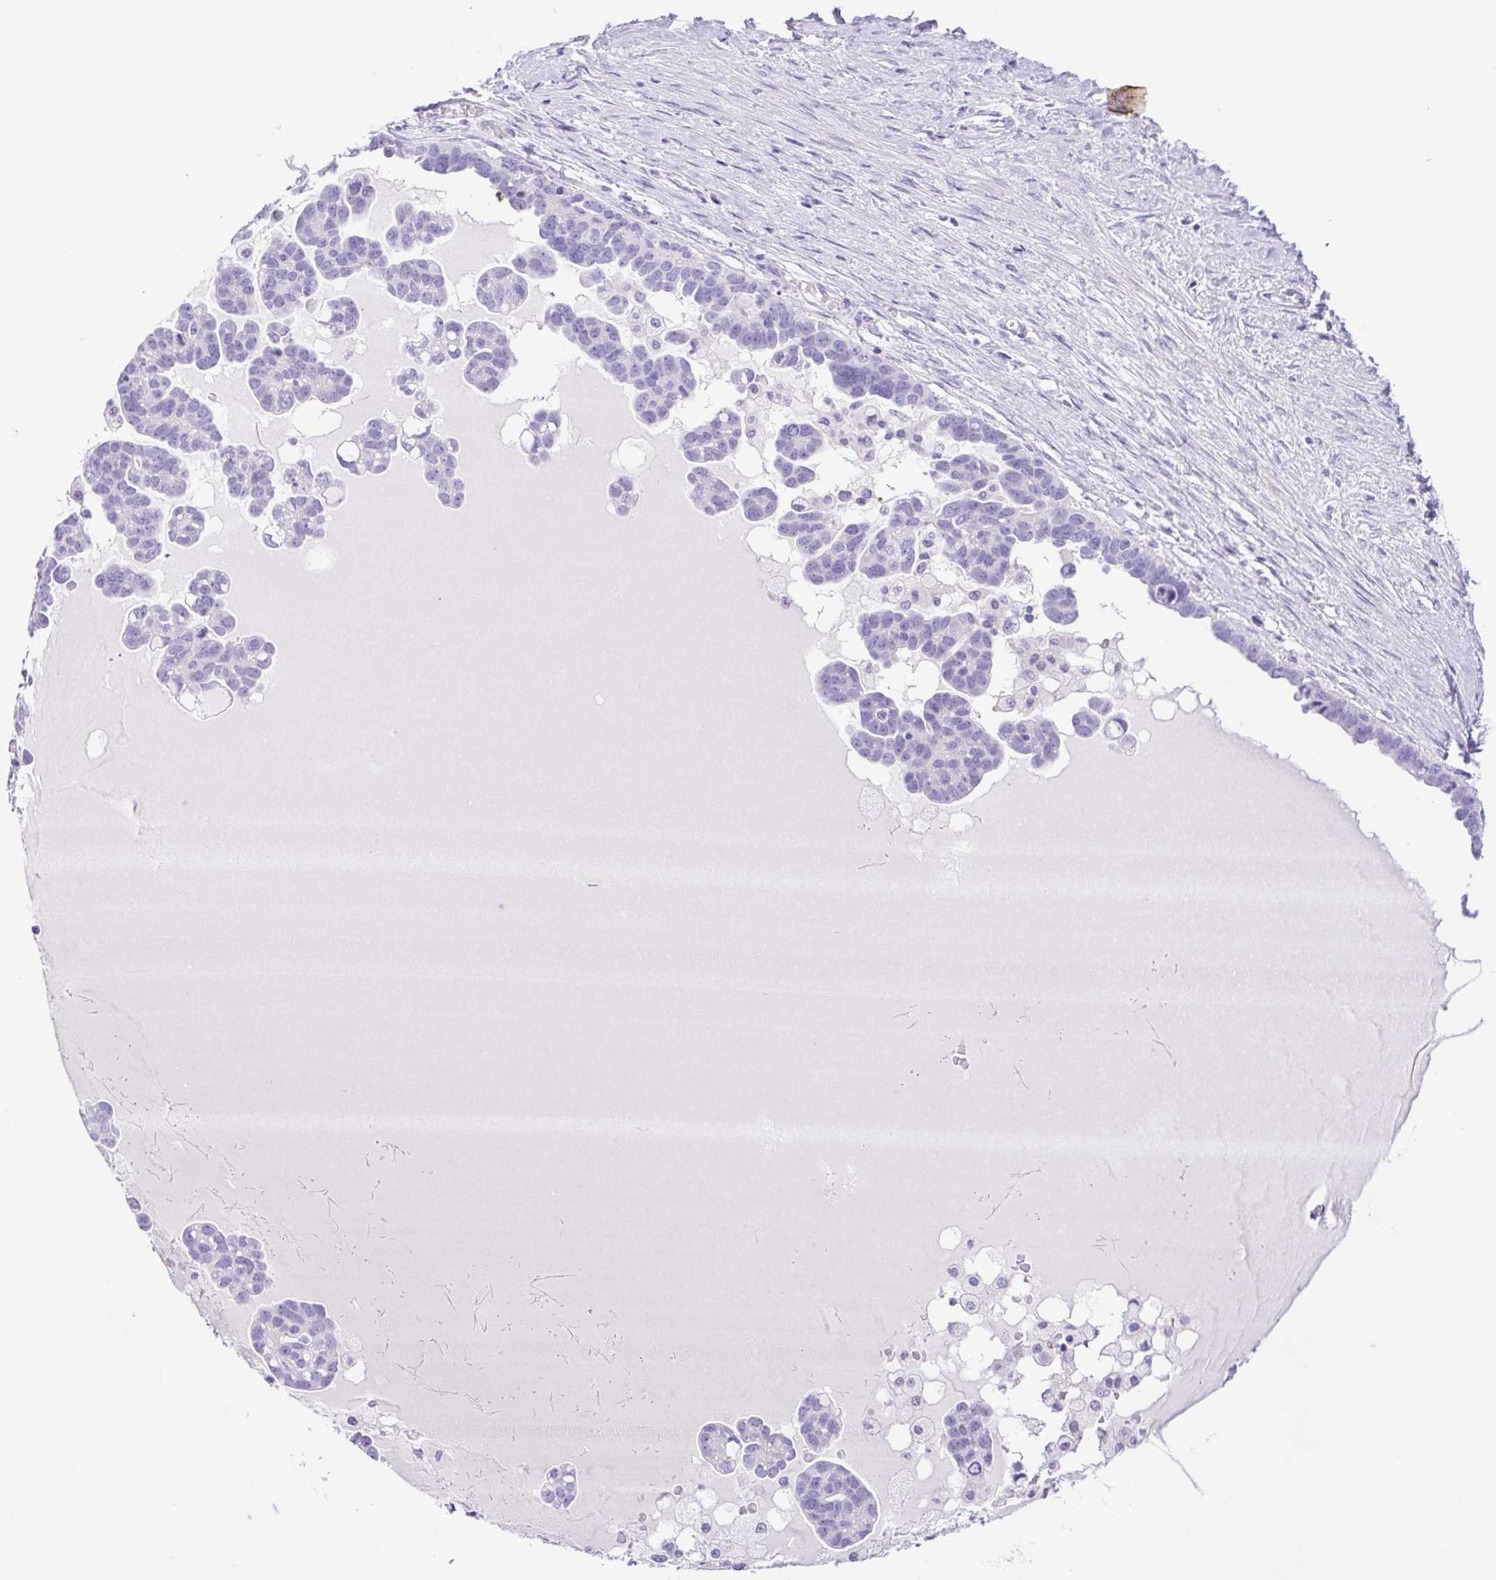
{"staining": {"intensity": "negative", "quantity": "none", "location": "none"}, "tissue": "ovarian cancer", "cell_type": "Tumor cells", "image_type": "cancer", "snomed": [{"axis": "morphology", "description": "Cystadenocarcinoma, serous, NOS"}, {"axis": "topography", "description": "Ovary"}], "caption": "Protein analysis of ovarian cancer (serous cystadenocarcinoma) reveals no significant expression in tumor cells. (IHC, brightfield microscopy, high magnification).", "gene": "CDSN", "patient": {"sex": "female", "age": 54}}